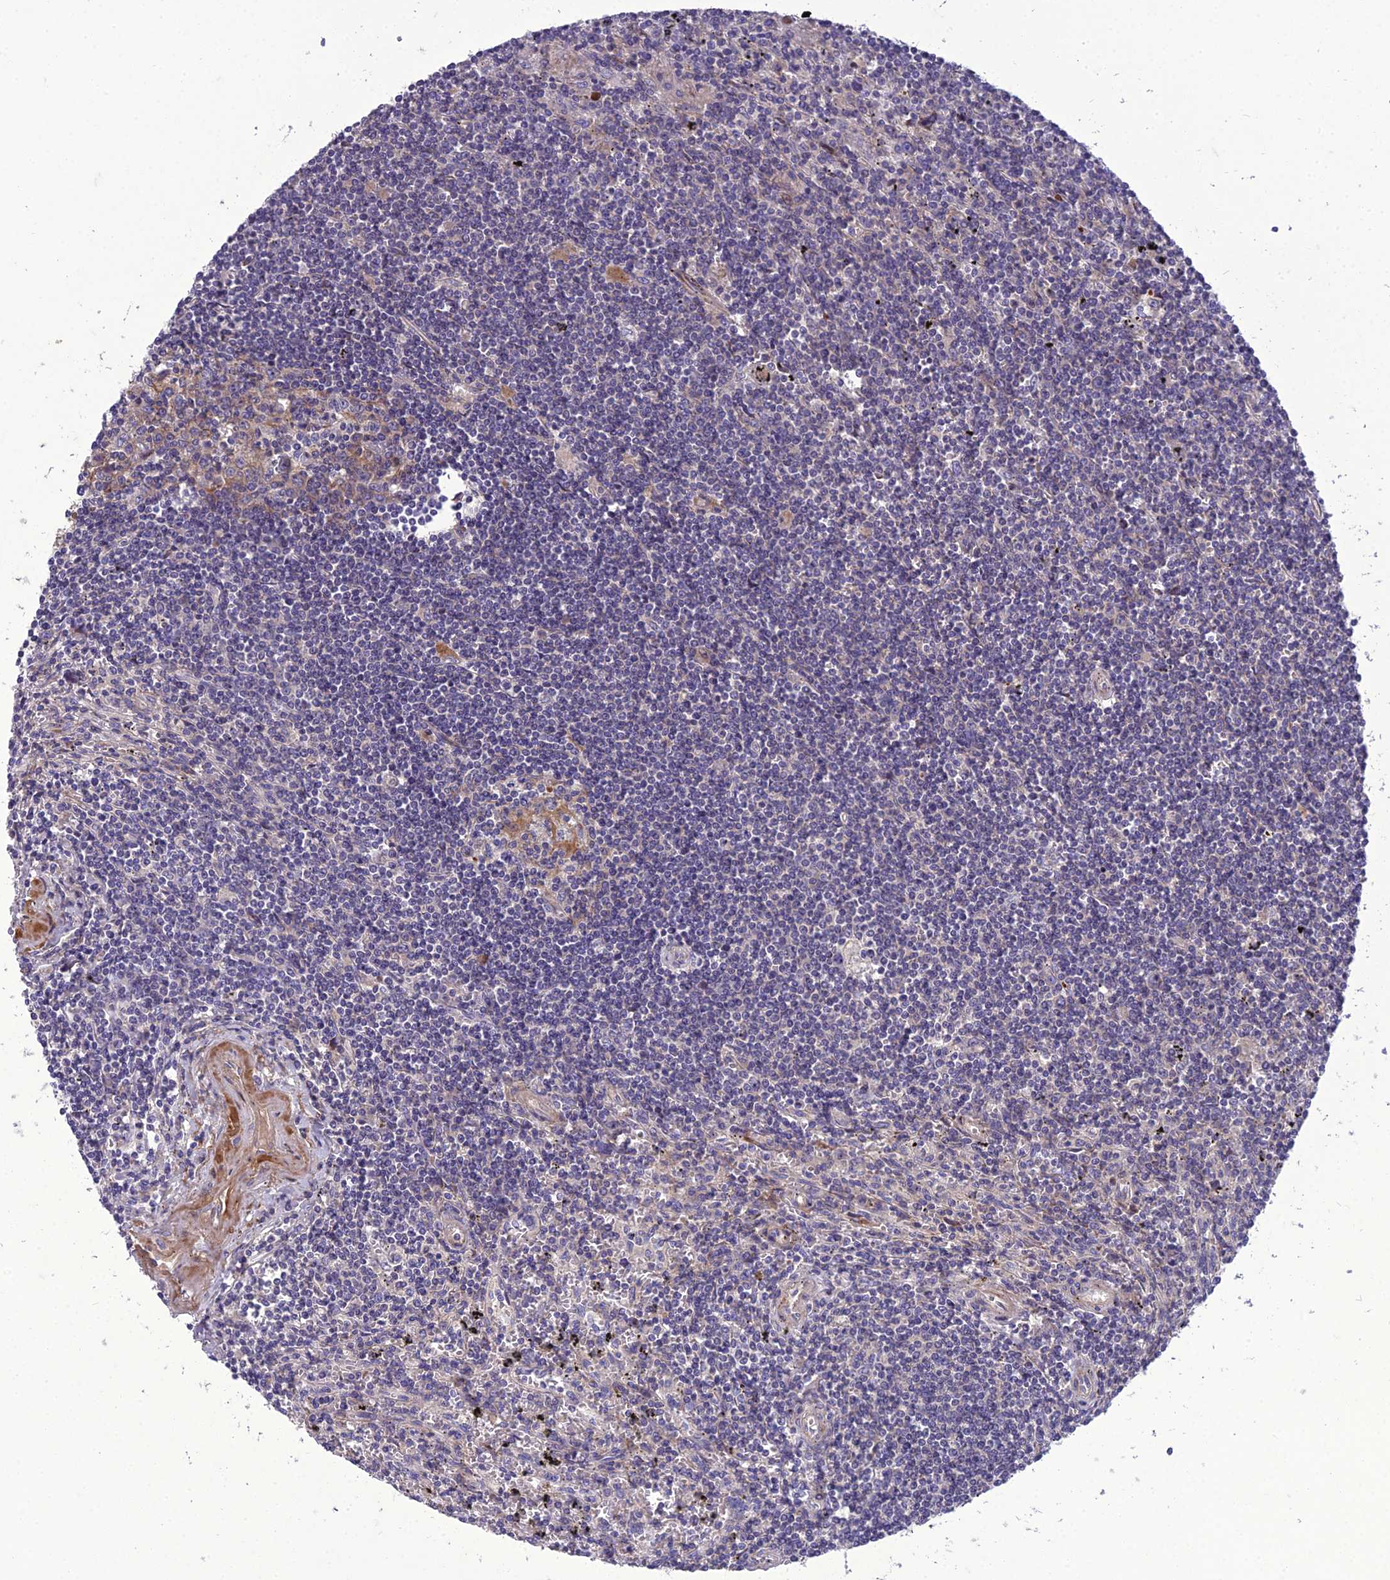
{"staining": {"intensity": "negative", "quantity": "none", "location": "none"}, "tissue": "lymphoma", "cell_type": "Tumor cells", "image_type": "cancer", "snomed": [{"axis": "morphology", "description": "Malignant lymphoma, non-Hodgkin's type, Low grade"}, {"axis": "topography", "description": "Spleen"}], "caption": "This is a image of IHC staining of lymphoma, which shows no staining in tumor cells. (DAB immunohistochemistry, high magnification).", "gene": "ADIPOR2", "patient": {"sex": "male", "age": 76}}